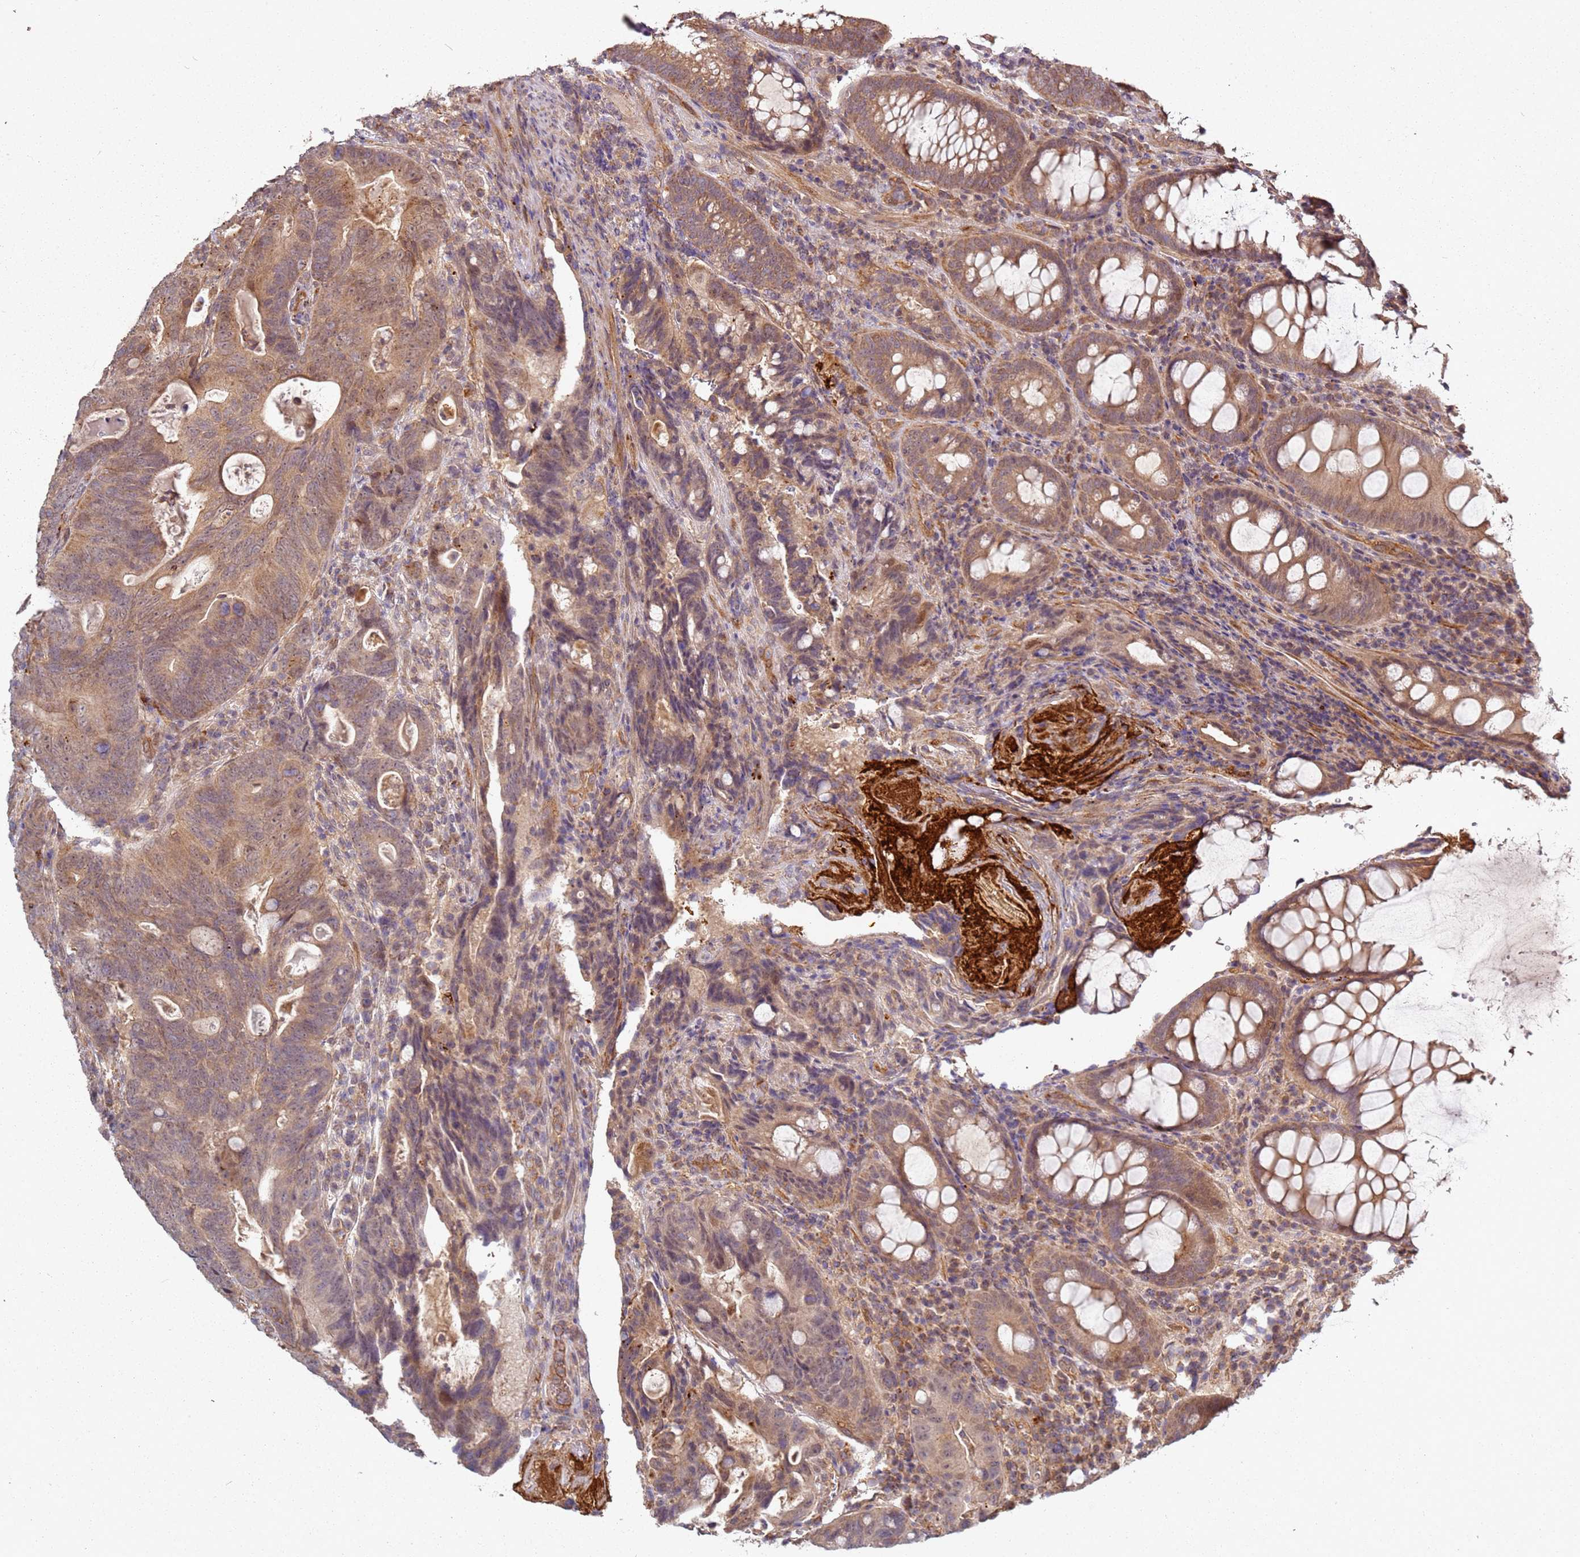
{"staining": {"intensity": "moderate", "quantity": ">75%", "location": "cytoplasmic/membranous"}, "tissue": "colorectal cancer", "cell_type": "Tumor cells", "image_type": "cancer", "snomed": [{"axis": "morphology", "description": "Adenocarcinoma, NOS"}, {"axis": "topography", "description": "Colon"}], "caption": "Brown immunohistochemical staining in human colorectal cancer (adenocarcinoma) exhibits moderate cytoplasmic/membranous positivity in approximately >75% of tumor cells.", "gene": "SCGB2B2", "patient": {"sex": "female", "age": 82}}